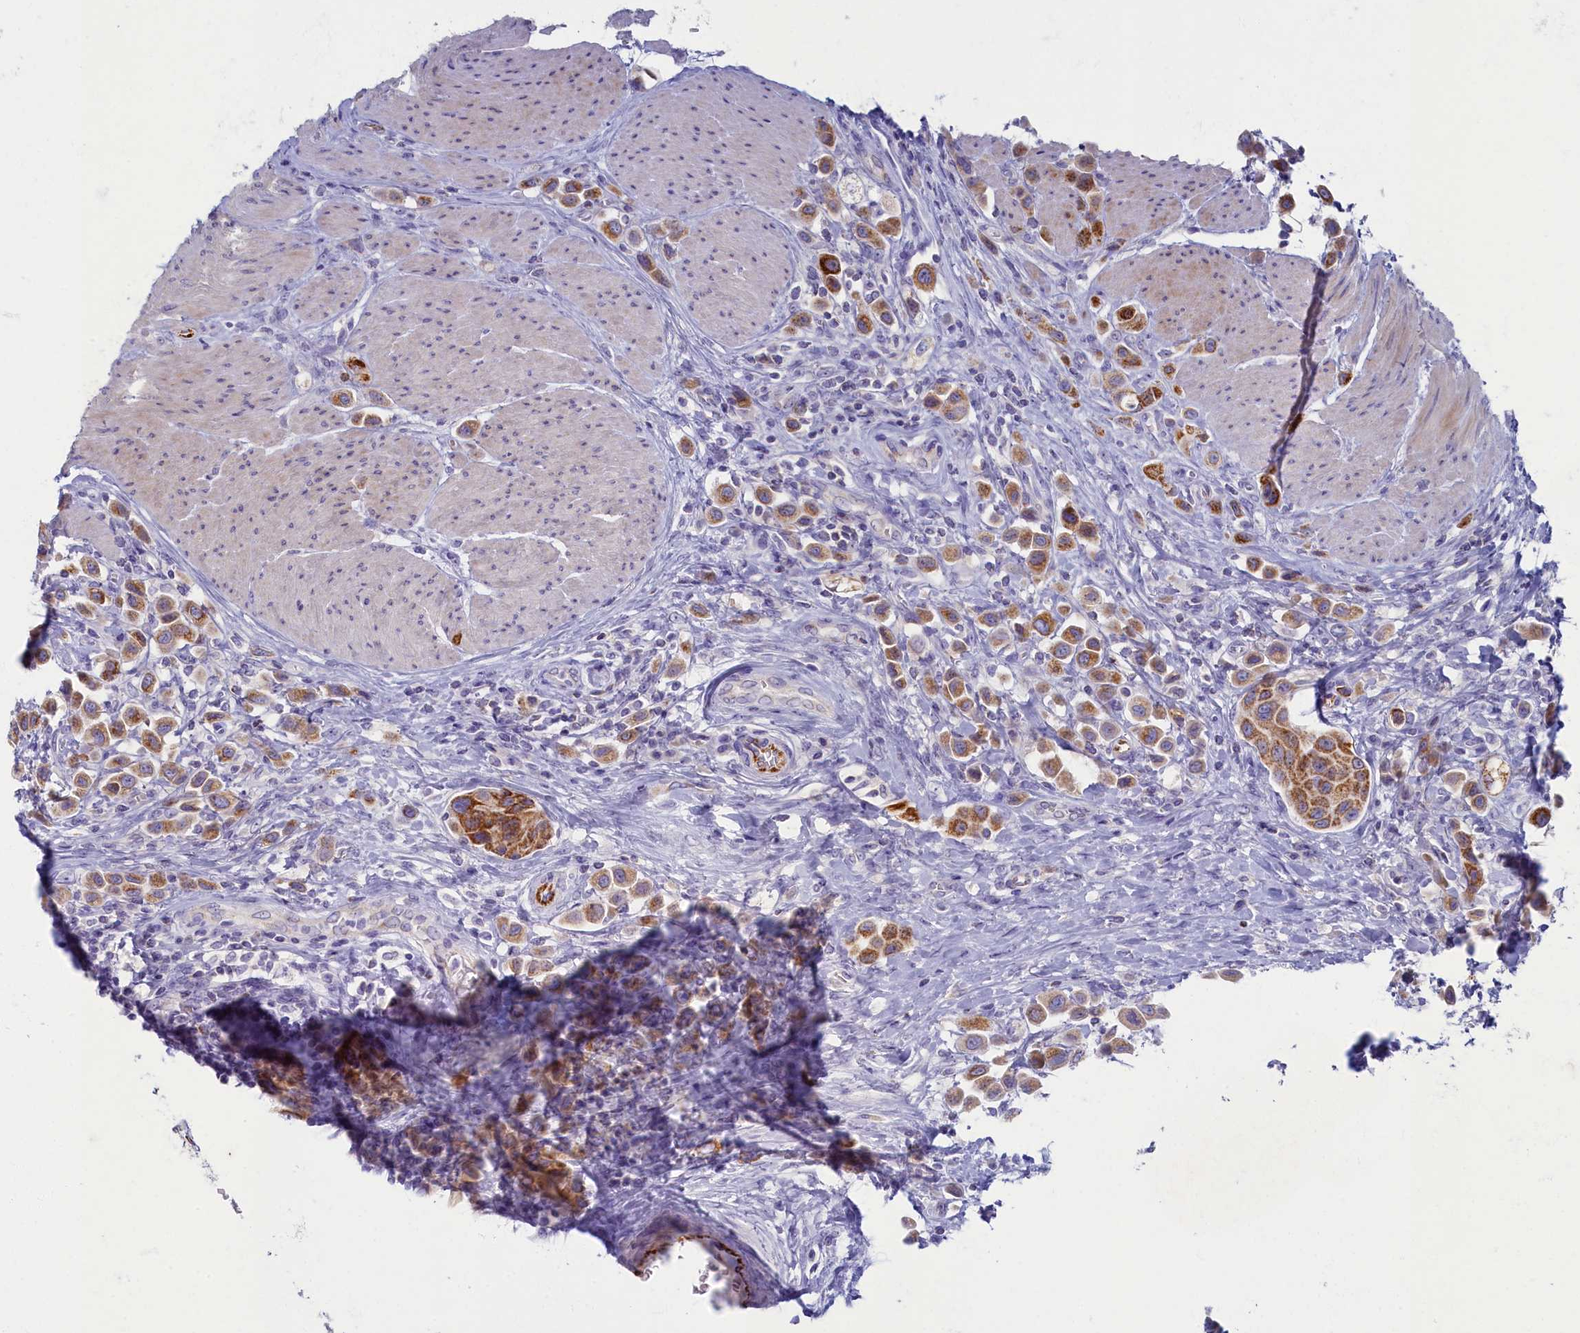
{"staining": {"intensity": "moderate", "quantity": ">75%", "location": "cytoplasmic/membranous"}, "tissue": "urothelial cancer", "cell_type": "Tumor cells", "image_type": "cancer", "snomed": [{"axis": "morphology", "description": "Urothelial carcinoma, High grade"}, {"axis": "topography", "description": "Urinary bladder"}], "caption": "IHC histopathology image of neoplastic tissue: urothelial cancer stained using immunohistochemistry reveals medium levels of moderate protein expression localized specifically in the cytoplasmic/membranous of tumor cells, appearing as a cytoplasmic/membranous brown color.", "gene": "OCIAD2", "patient": {"sex": "male", "age": 50}}